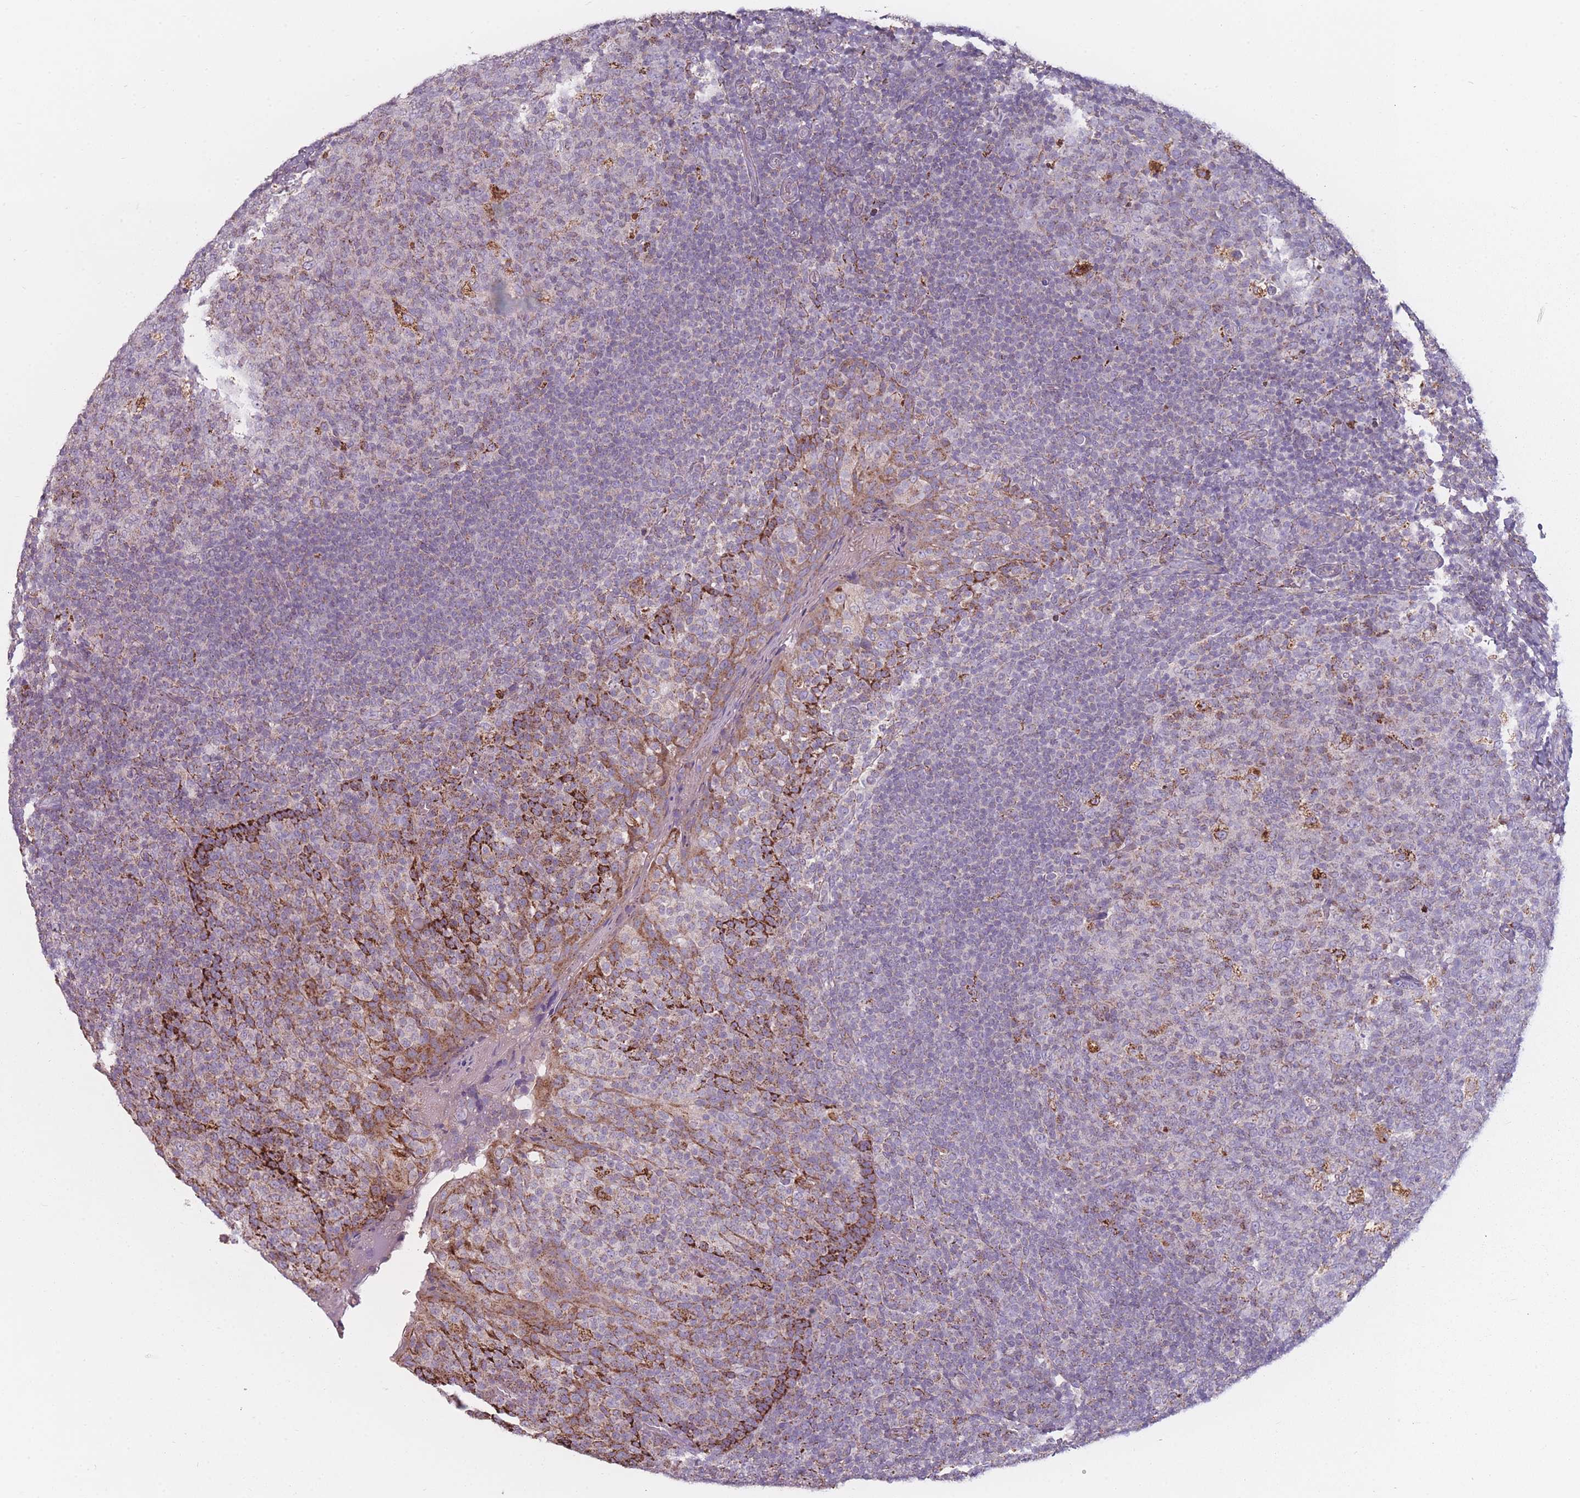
{"staining": {"intensity": "moderate", "quantity": "<25%", "location": "cytoplasmic/membranous"}, "tissue": "tonsil", "cell_type": "Germinal center cells", "image_type": "normal", "snomed": [{"axis": "morphology", "description": "Normal tissue, NOS"}, {"axis": "topography", "description": "Tonsil"}], "caption": "About <25% of germinal center cells in normal tonsil exhibit moderate cytoplasmic/membranous protein staining as visualized by brown immunohistochemical staining.", "gene": "PEX11B", "patient": {"sex": "female", "age": 19}}